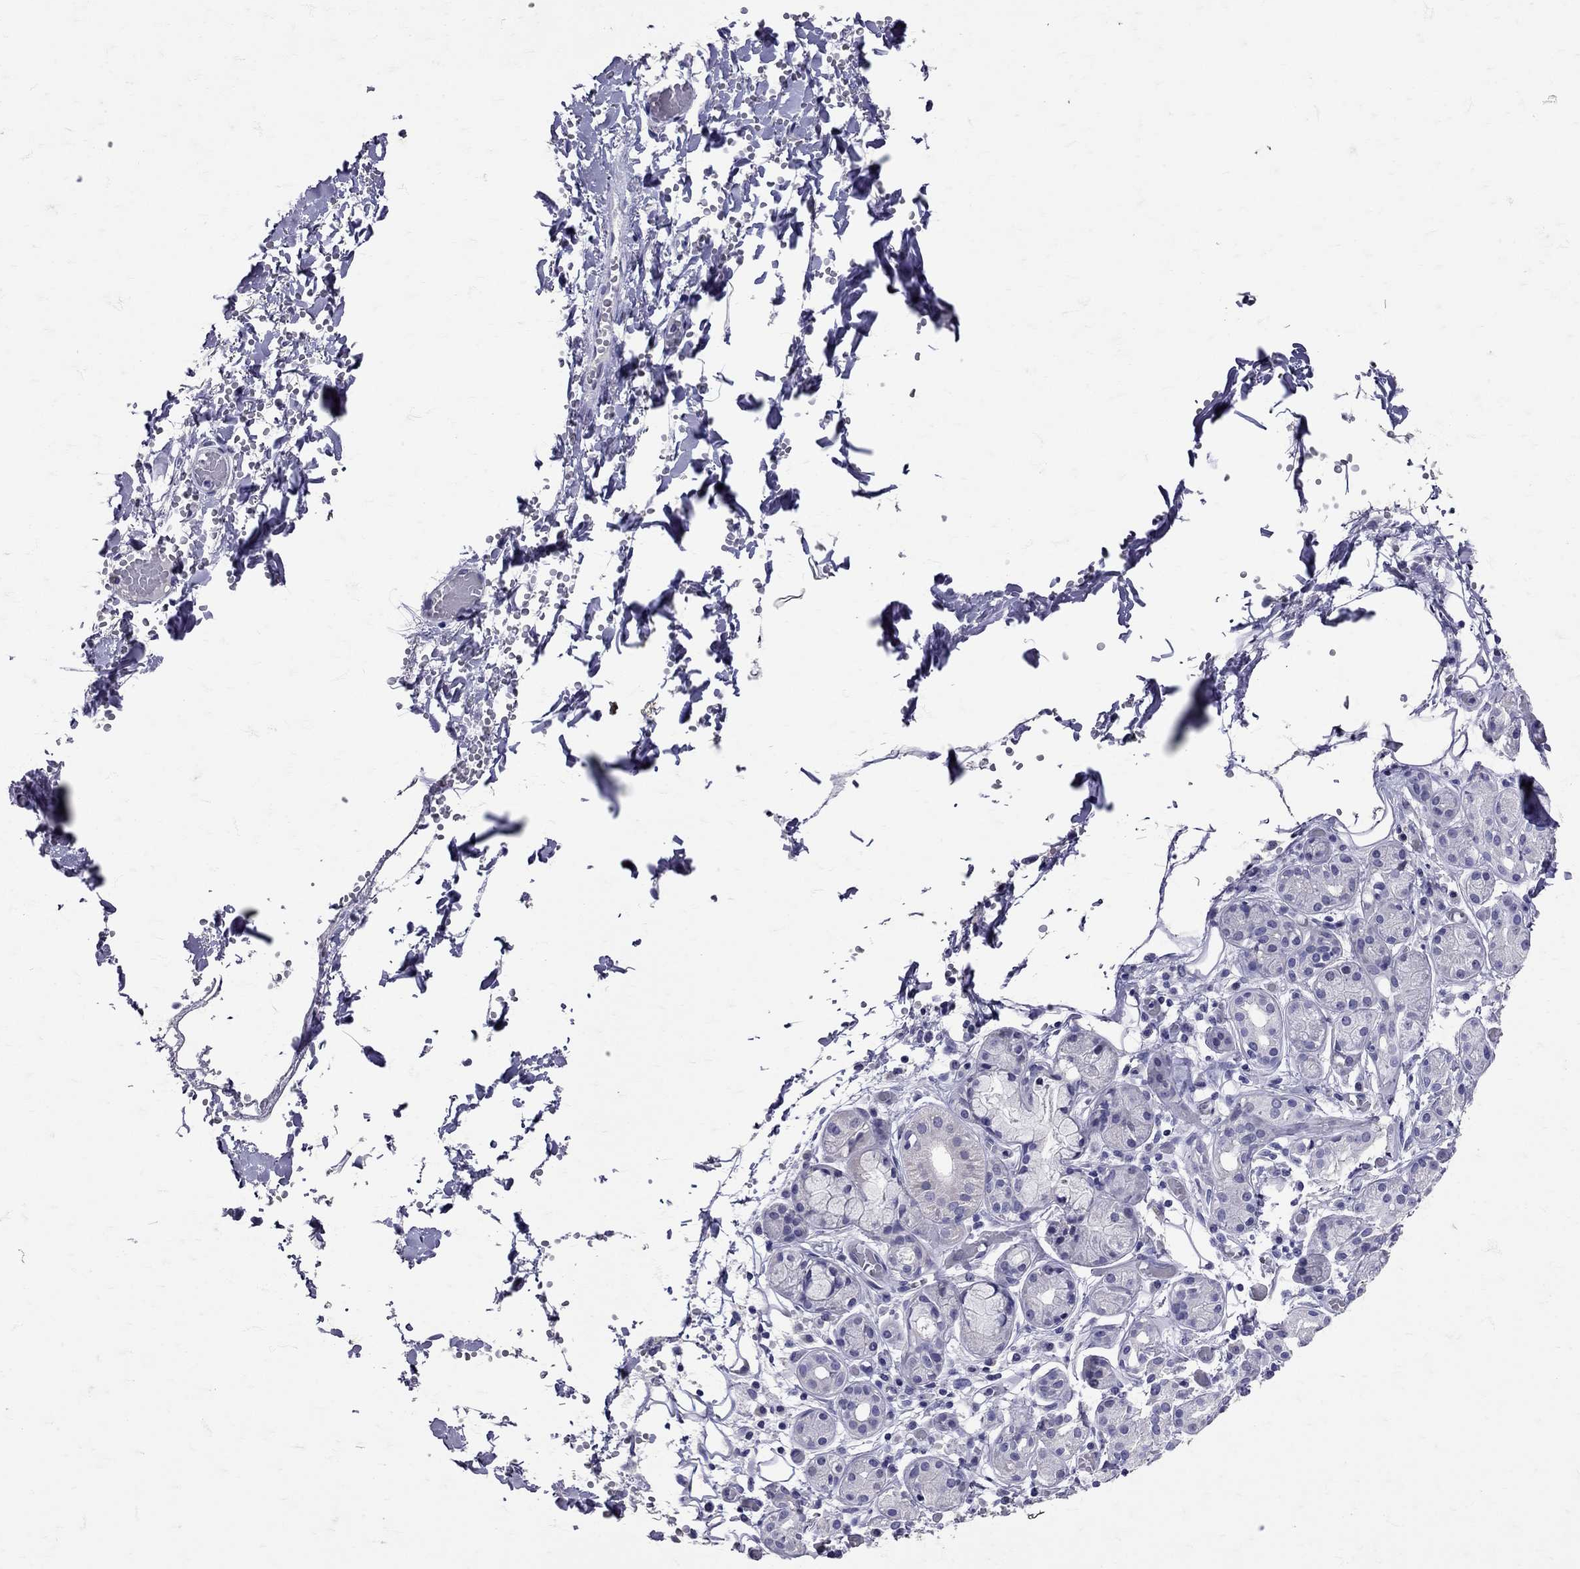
{"staining": {"intensity": "negative", "quantity": "none", "location": "none"}, "tissue": "salivary gland", "cell_type": "Glandular cells", "image_type": "normal", "snomed": [{"axis": "morphology", "description": "Normal tissue, NOS"}, {"axis": "topography", "description": "Salivary gland"}, {"axis": "topography", "description": "Peripheral nerve tissue"}], "caption": "Immunohistochemistry image of unremarkable salivary gland: salivary gland stained with DAB shows no significant protein expression in glandular cells. (DAB IHC with hematoxylin counter stain).", "gene": "SST", "patient": {"sex": "male", "age": 71}}